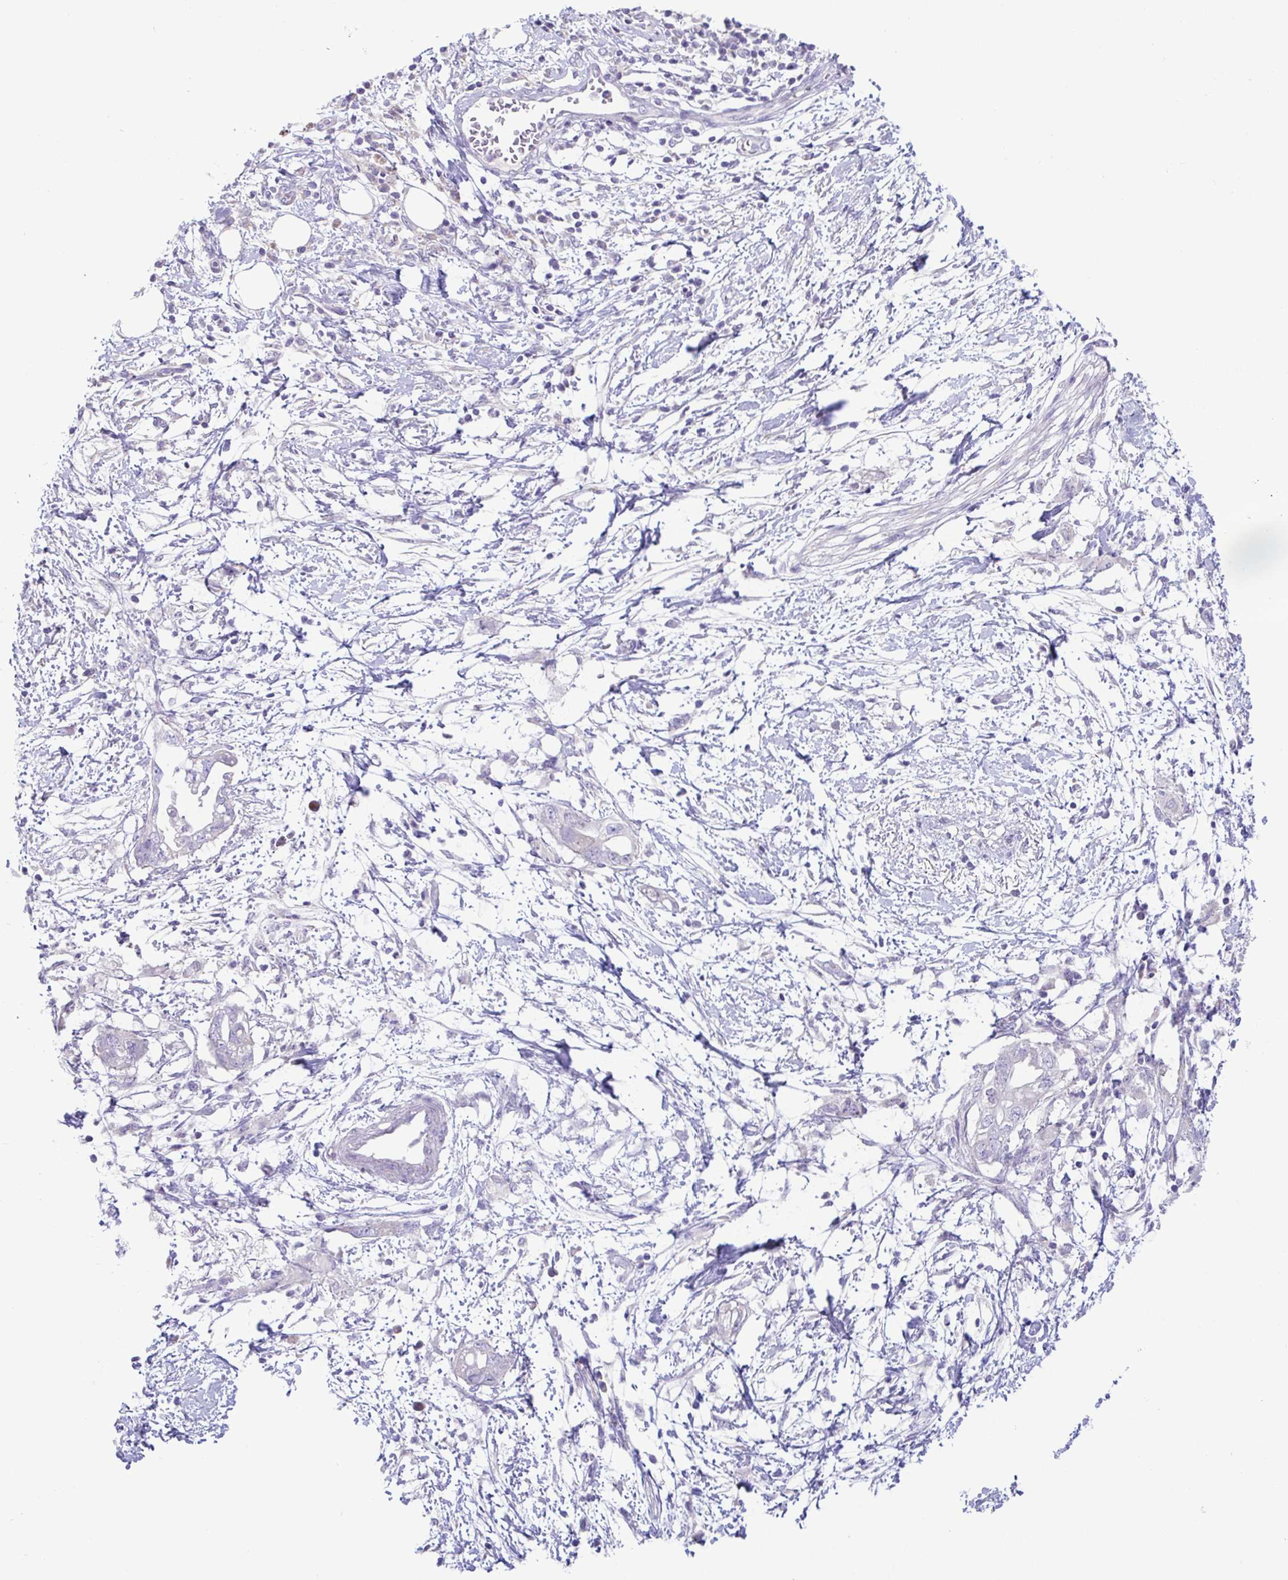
{"staining": {"intensity": "negative", "quantity": "none", "location": "none"}, "tissue": "pancreatic cancer", "cell_type": "Tumor cells", "image_type": "cancer", "snomed": [{"axis": "morphology", "description": "Adenocarcinoma, NOS"}, {"axis": "topography", "description": "Pancreas"}], "caption": "Immunohistochemistry of human pancreatic cancer demonstrates no staining in tumor cells.", "gene": "DTX3", "patient": {"sex": "female", "age": 72}}